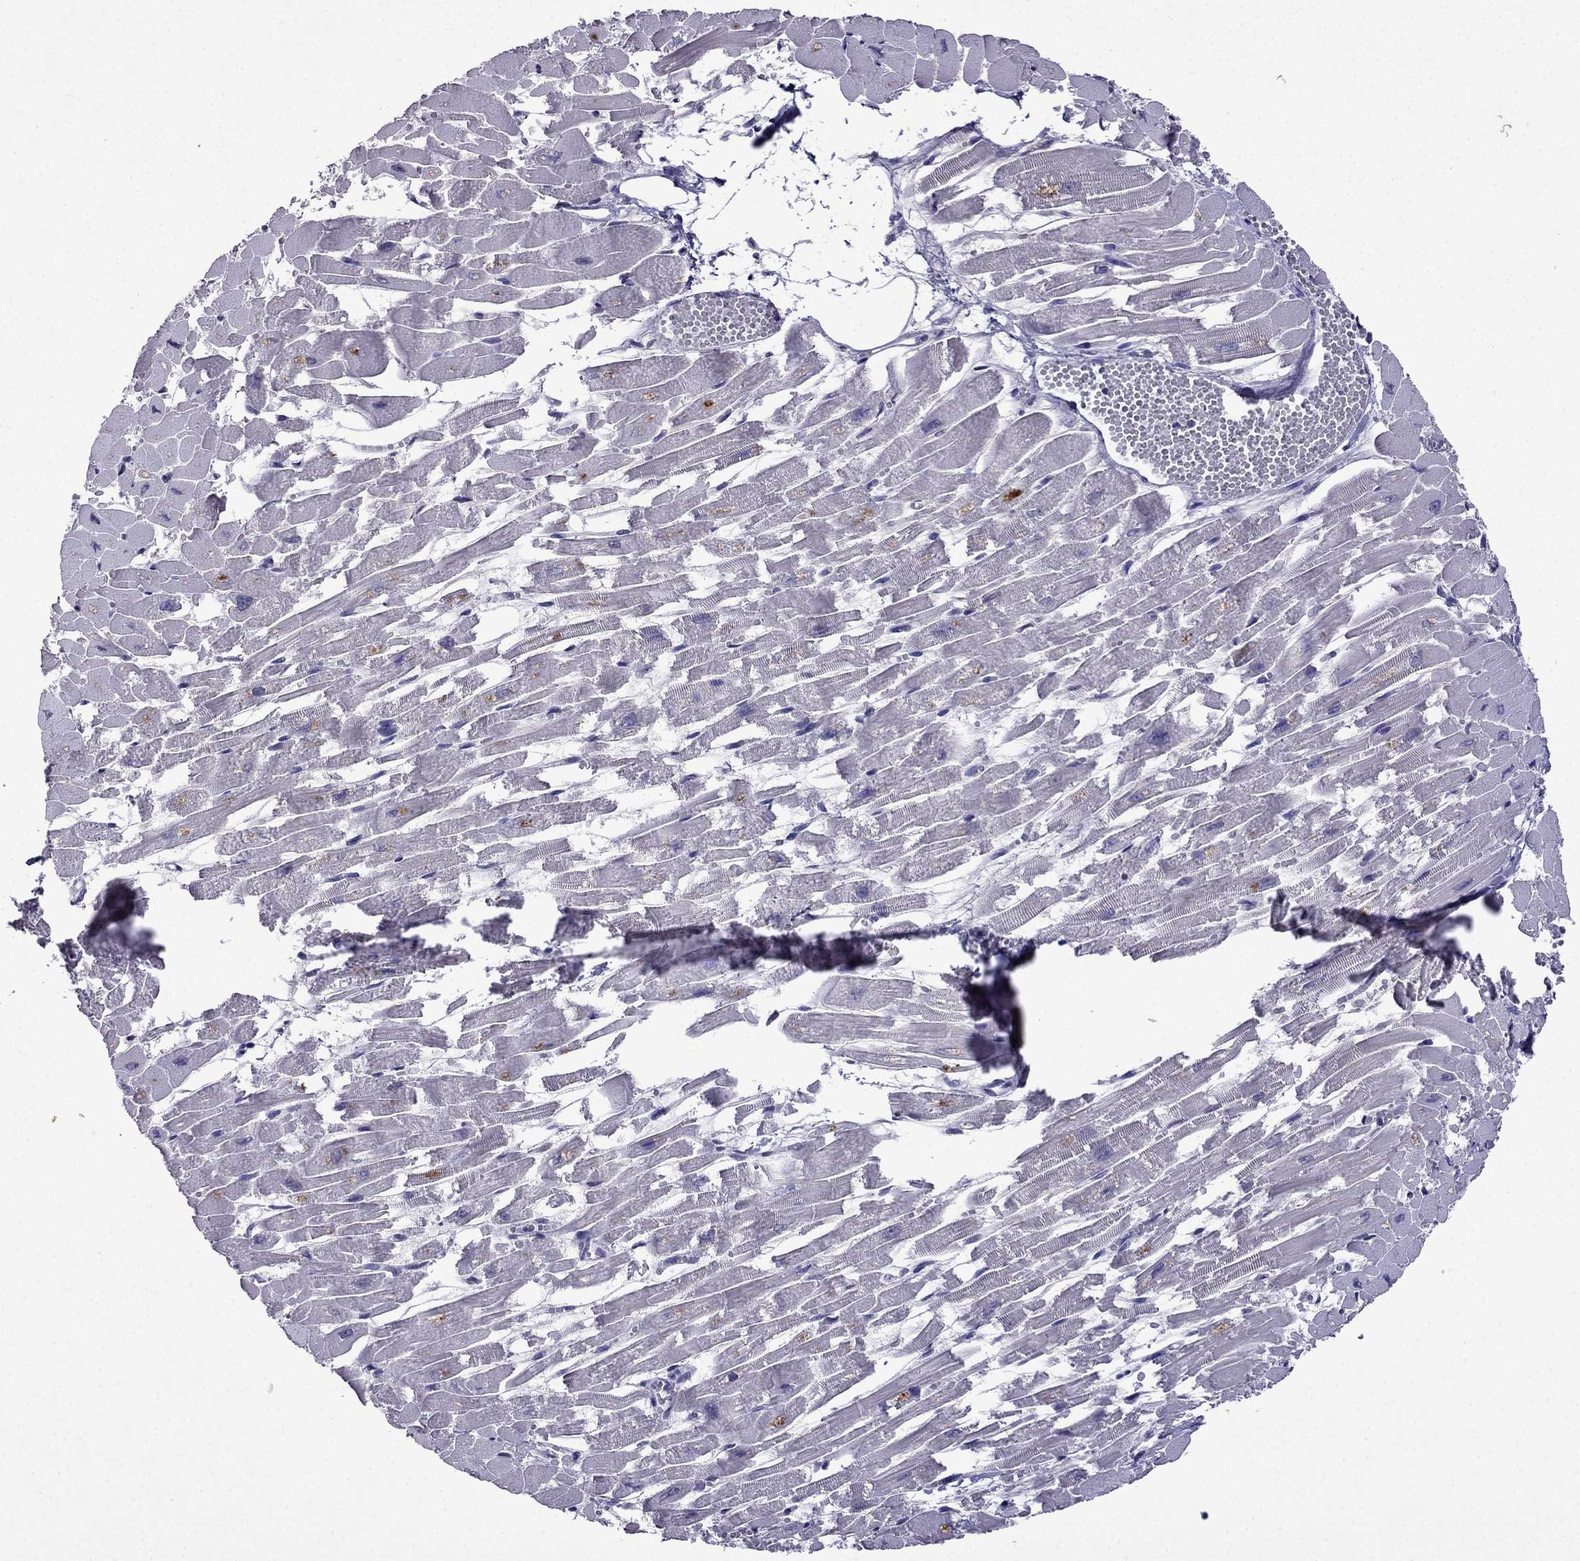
{"staining": {"intensity": "negative", "quantity": "none", "location": "none"}, "tissue": "heart muscle", "cell_type": "Cardiomyocytes", "image_type": "normal", "snomed": [{"axis": "morphology", "description": "Normal tissue, NOS"}, {"axis": "topography", "description": "Heart"}], "caption": "Protein analysis of benign heart muscle displays no significant staining in cardiomyocytes.", "gene": "DNAH17", "patient": {"sex": "female", "age": 52}}